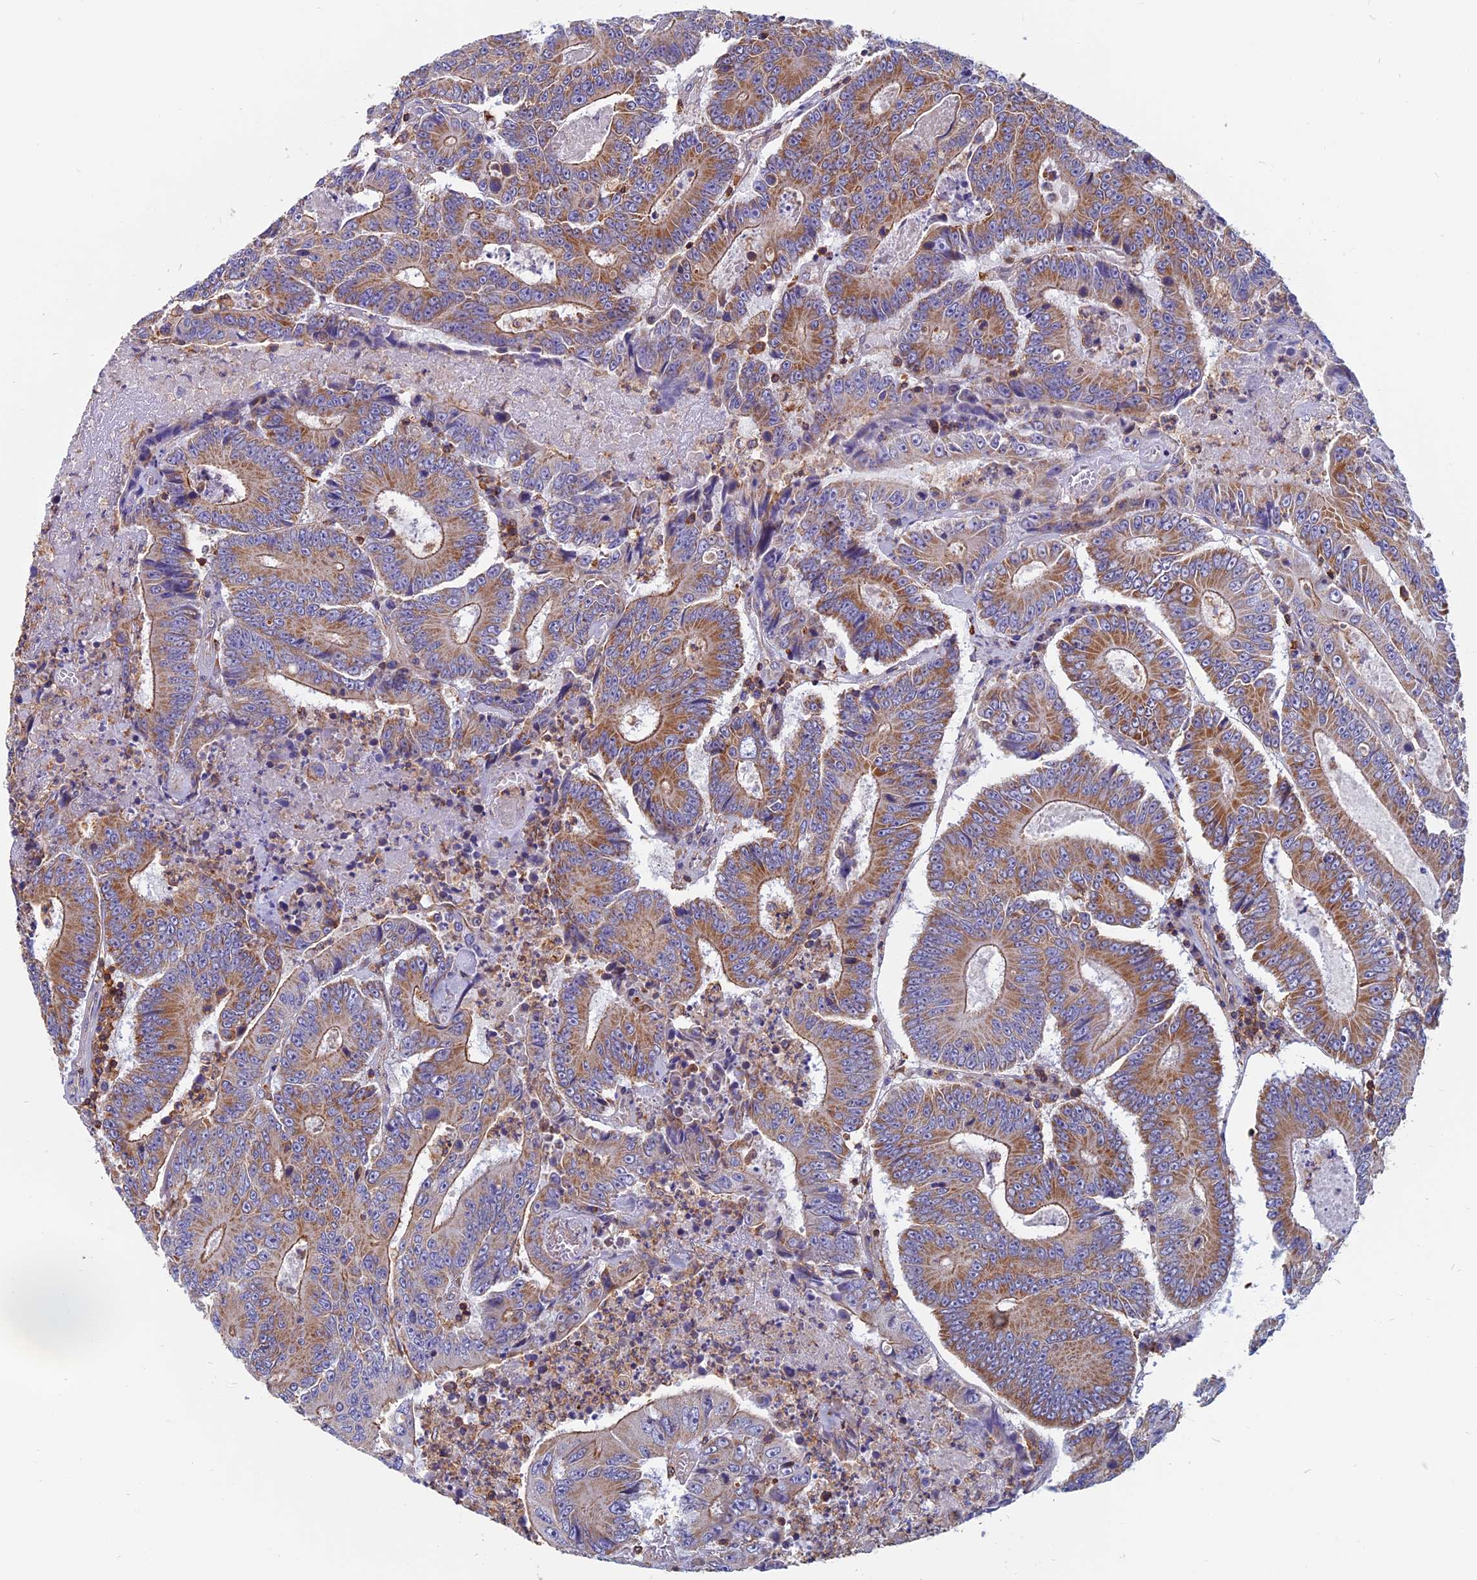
{"staining": {"intensity": "moderate", "quantity": ">75%", "location": "cytoplasmic/membranous"}, "tissue": "colorectal cancer", "cell_type": "Tumor cells", "image_type": "cancer", "snomed": [{"axis": "morphology", "description": "Adenocarcinoma, NOS"}, {"axis": "topography", "description": "Colon"}], "caption": "This is an image of IHC staining of colorectal adenocarcinoma, which shows moderate staining in the cytoplasmic/membranous of tumor cells.", "gene": "HSD17B8", "patient": {"sex": "male", "age": 83}}